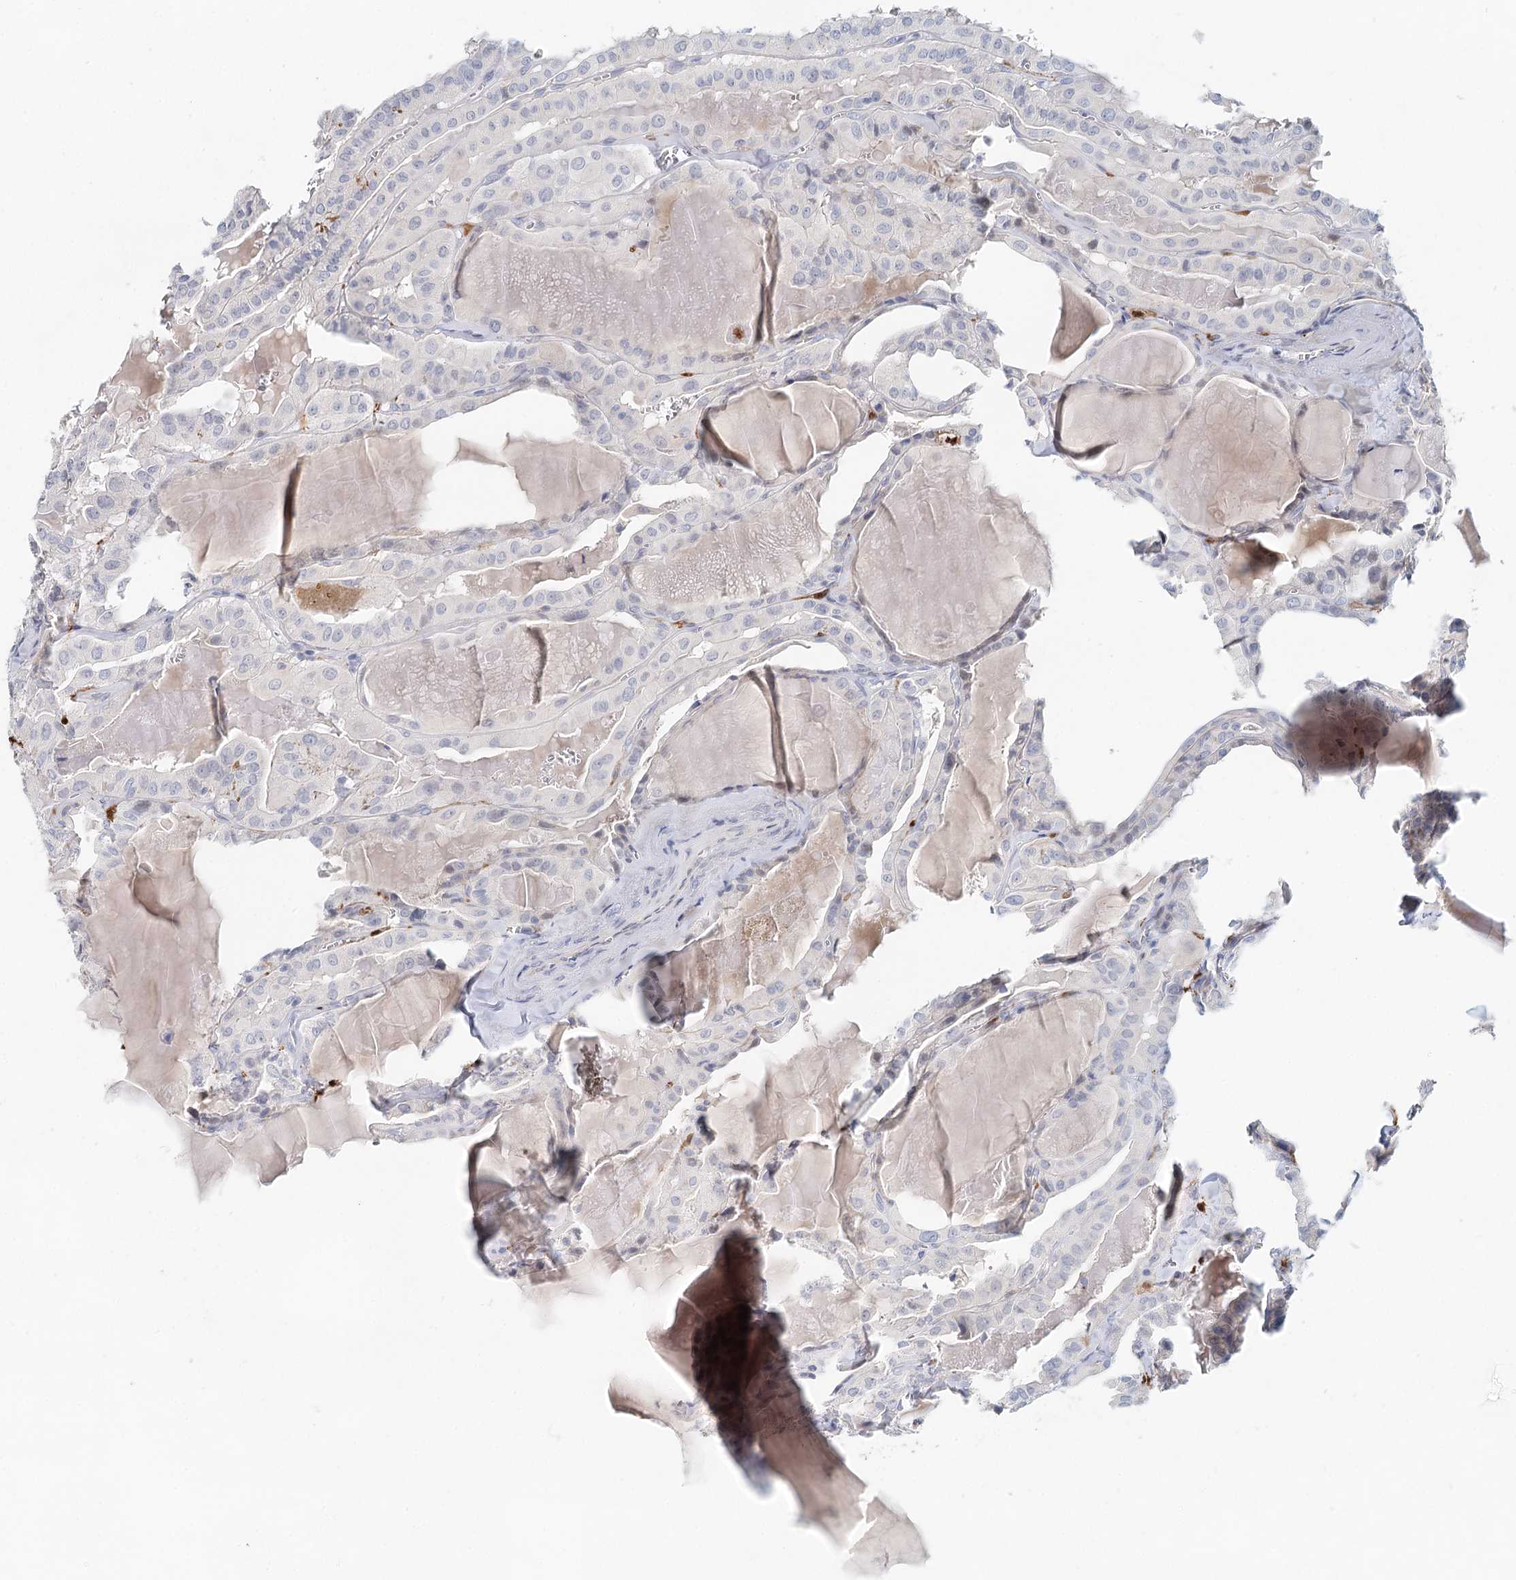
{"staining": {"intensity": "negative", "quantity": "none", "location": "none"}, "tissue": "thyroid cancer", "cell_type": "Tumor cells", "image_type": "cancer", "snomed": [{"axis": "morphology", "description": "Papillary adenocarcinoma, NOS"}, {"axis": "topography", "description": "Thyroid gland"}], "caption": "DAB (3,3'-diaminobenzidine) immunohistochemical staining of human papillary adenocarcinoma (thyroid) shows no significant positivity in tumor cells.", "gene": "SLC19A3", "patient": {"sex": "male", "age": 52}}